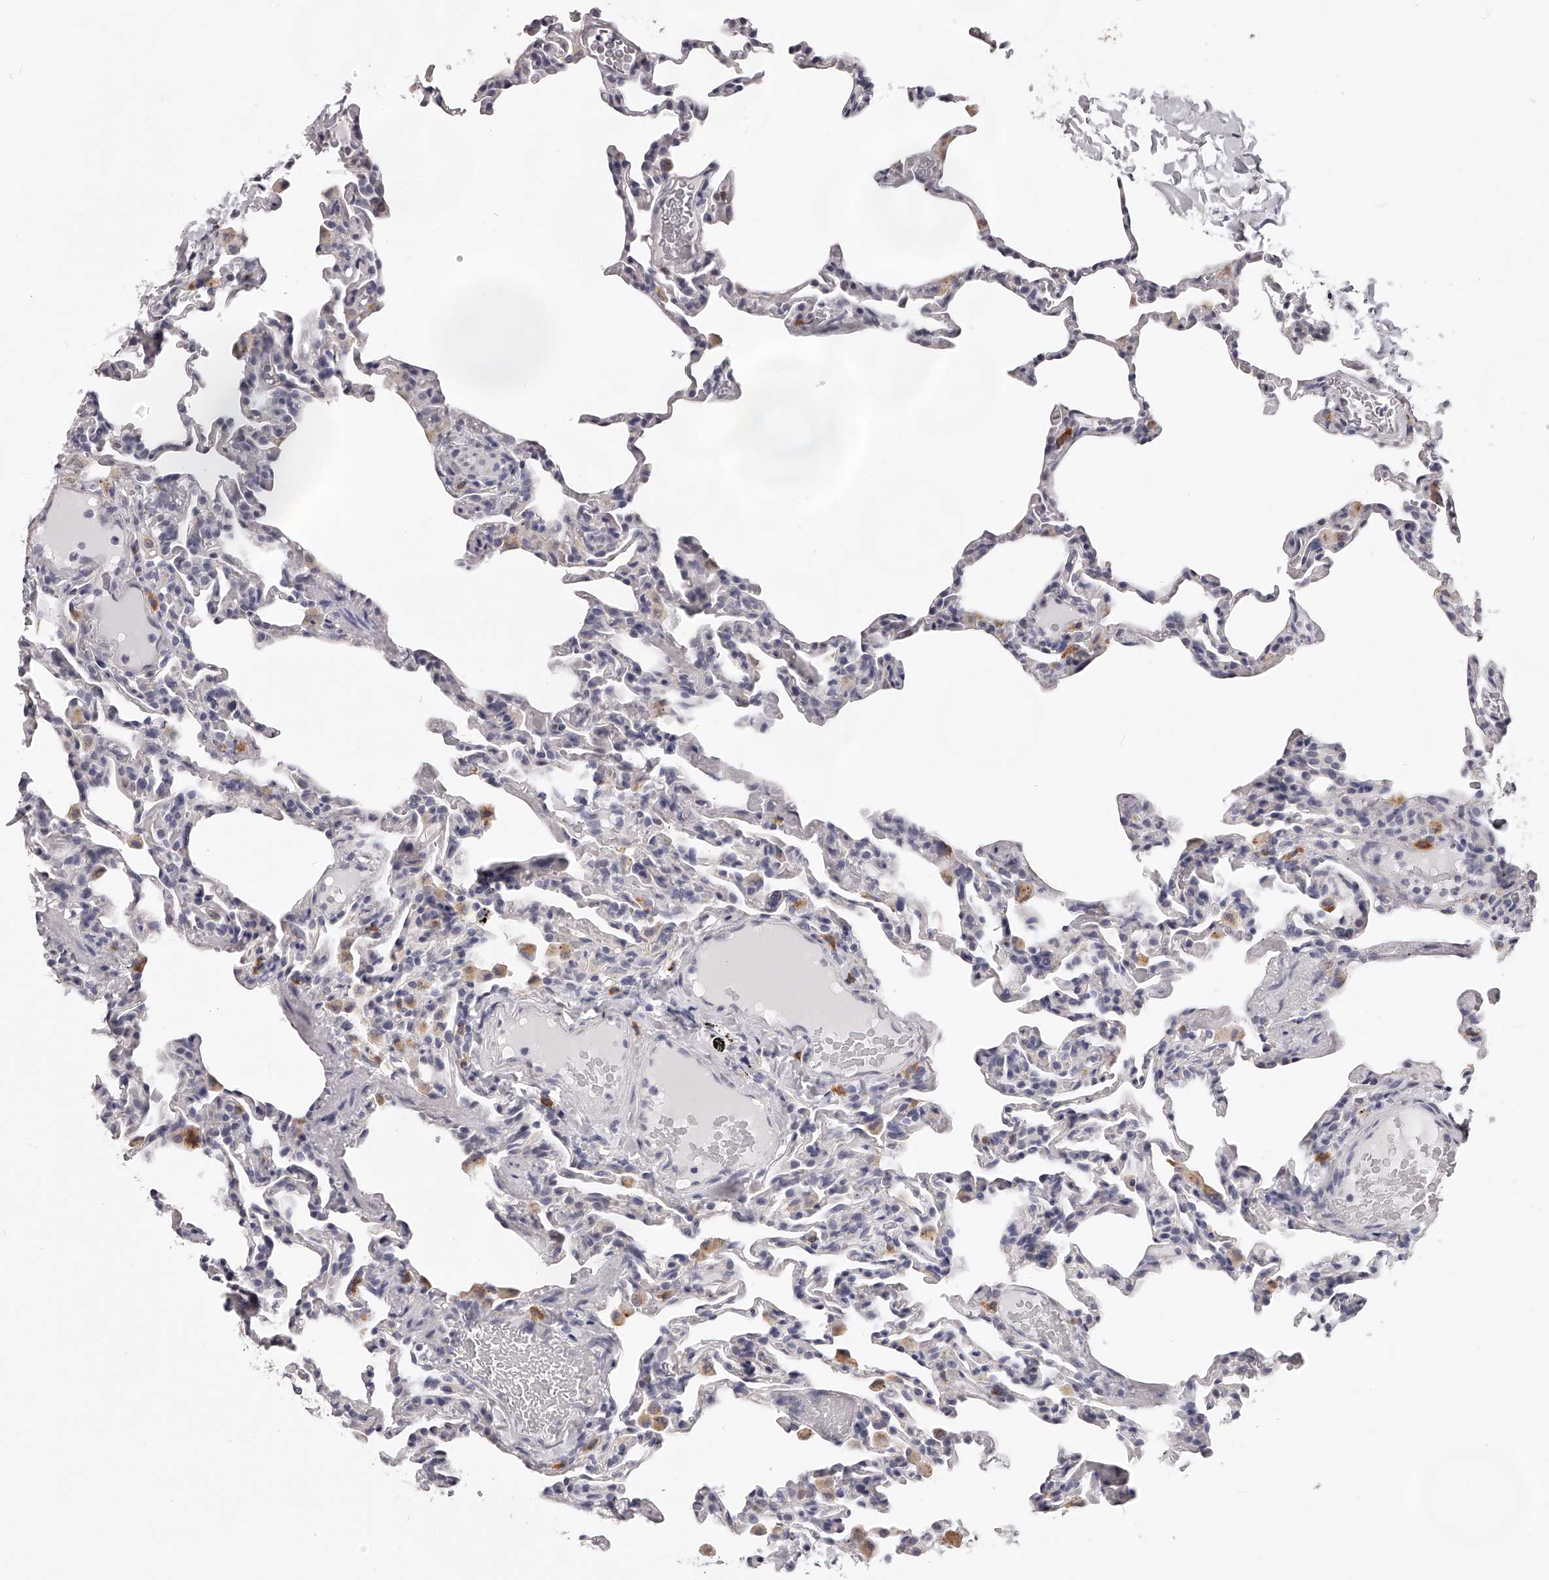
{"staining": {"intensity": "negative", "quantity": "none", "location": "none"}, "tissue": "lung", "cell_type": "Alveolar cells", "image_type": "normal", "snomed": [{"axis": "morphology", "description": "Normal tissue, NOS"}, {"axis": "topography", "description": "Lung"}], "caption": "Histopathology image shows no protein positivity in alveolar cells of benign lung. Nuclei are stained in blue.", "gene": "DMRT1", "patient": {"sex": "male", "age": 20}}